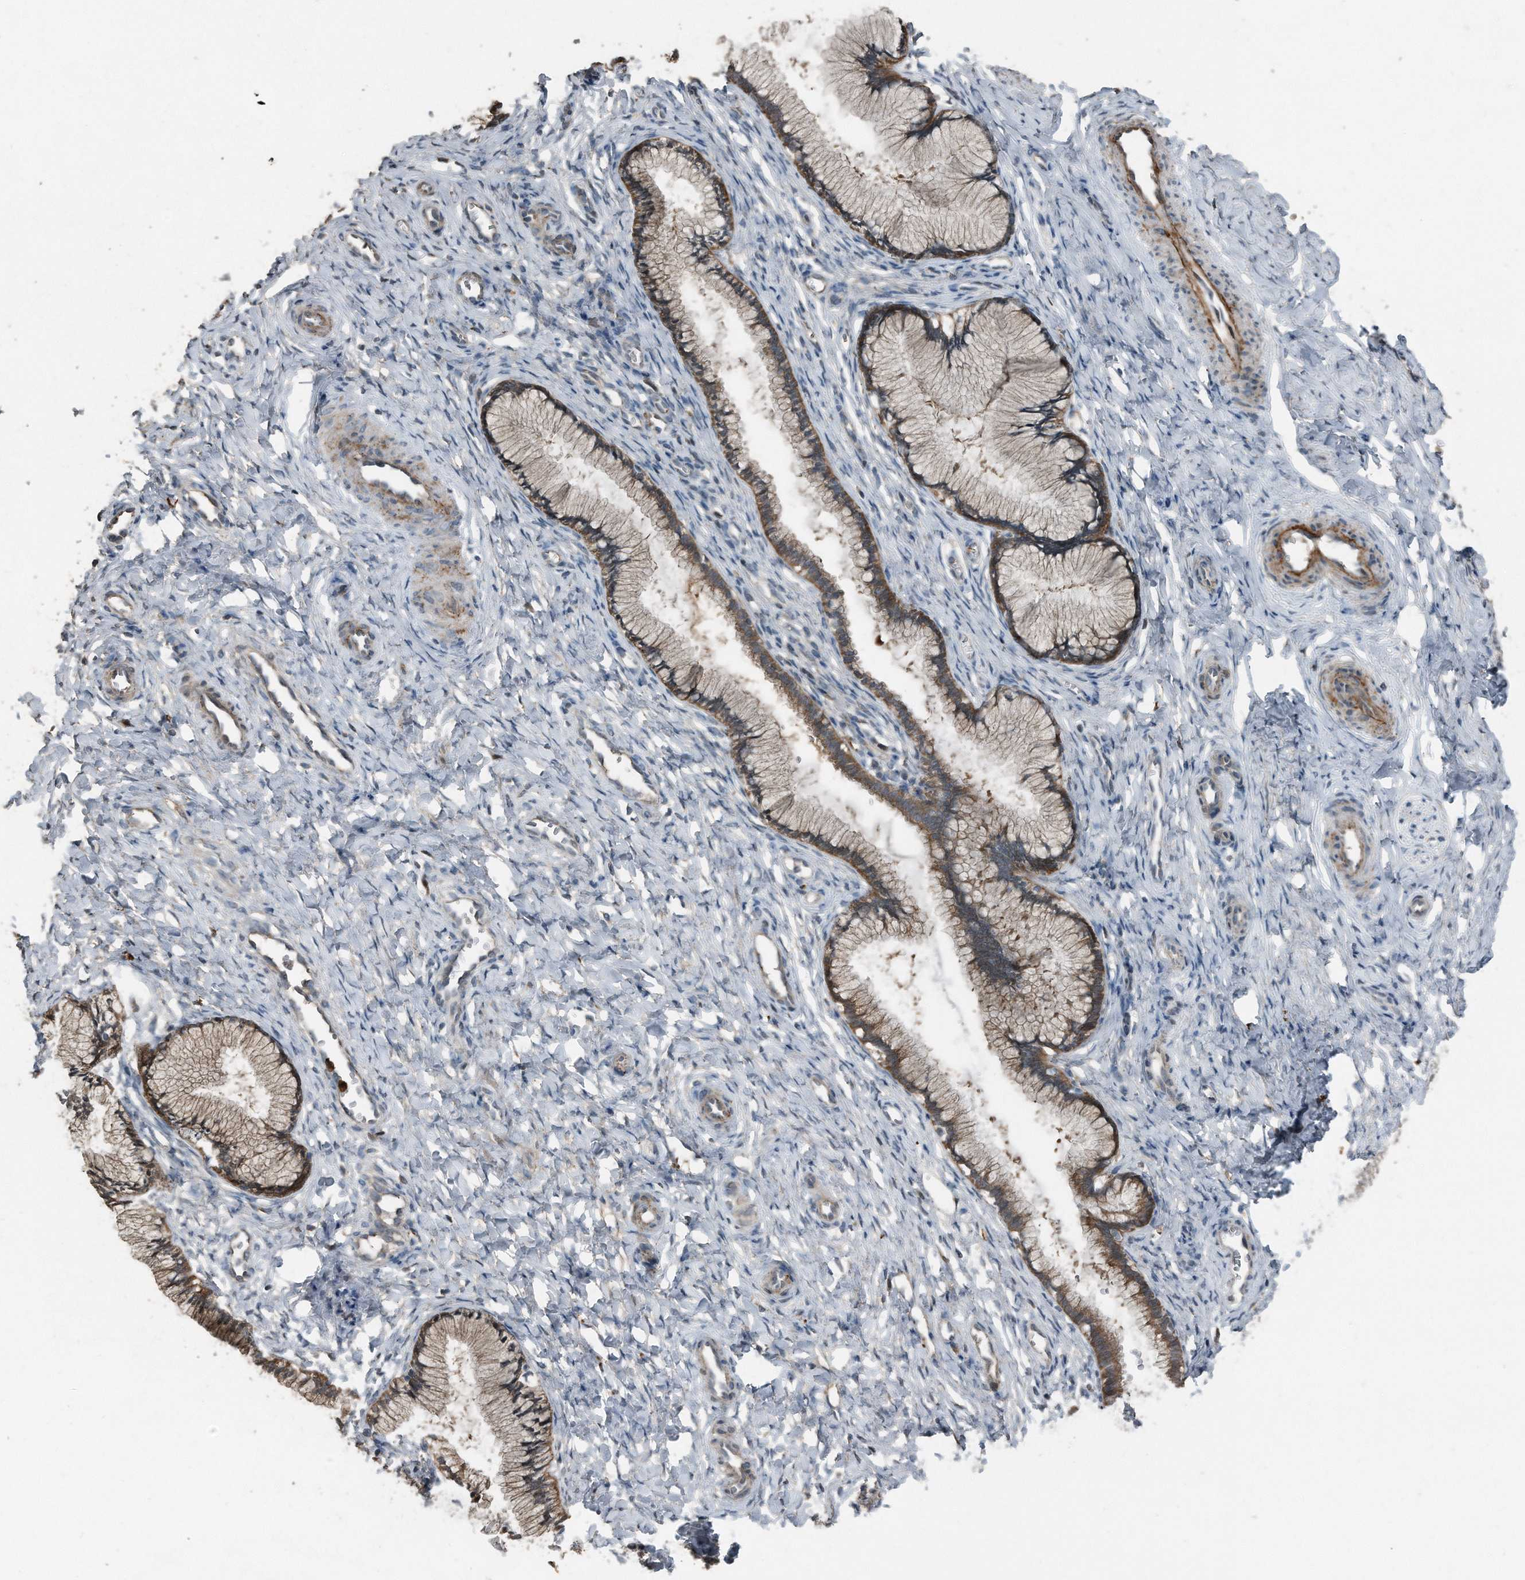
{"staining": {"intensity": "moderate", "quantity": ">75%", "location": "cytoplasmic/membranous"}, "tissue": "cervix", "cell_type": "Glandular cells", "image_type": "normal", "snomed": [{"axis": "morphology", "description": "Normal tissue, NOS"}, {"axis": "topography", "description": "Cervix"}], "caption": "Immunohistochemical staining of unremarkable cervix displays medium levels of moderate cytoplasmic/membranous staining in about >75% of glandular cells. Nuclei are stained in blue.", "gene": "C9", "patient": {"sex": "female", "age": 27}}